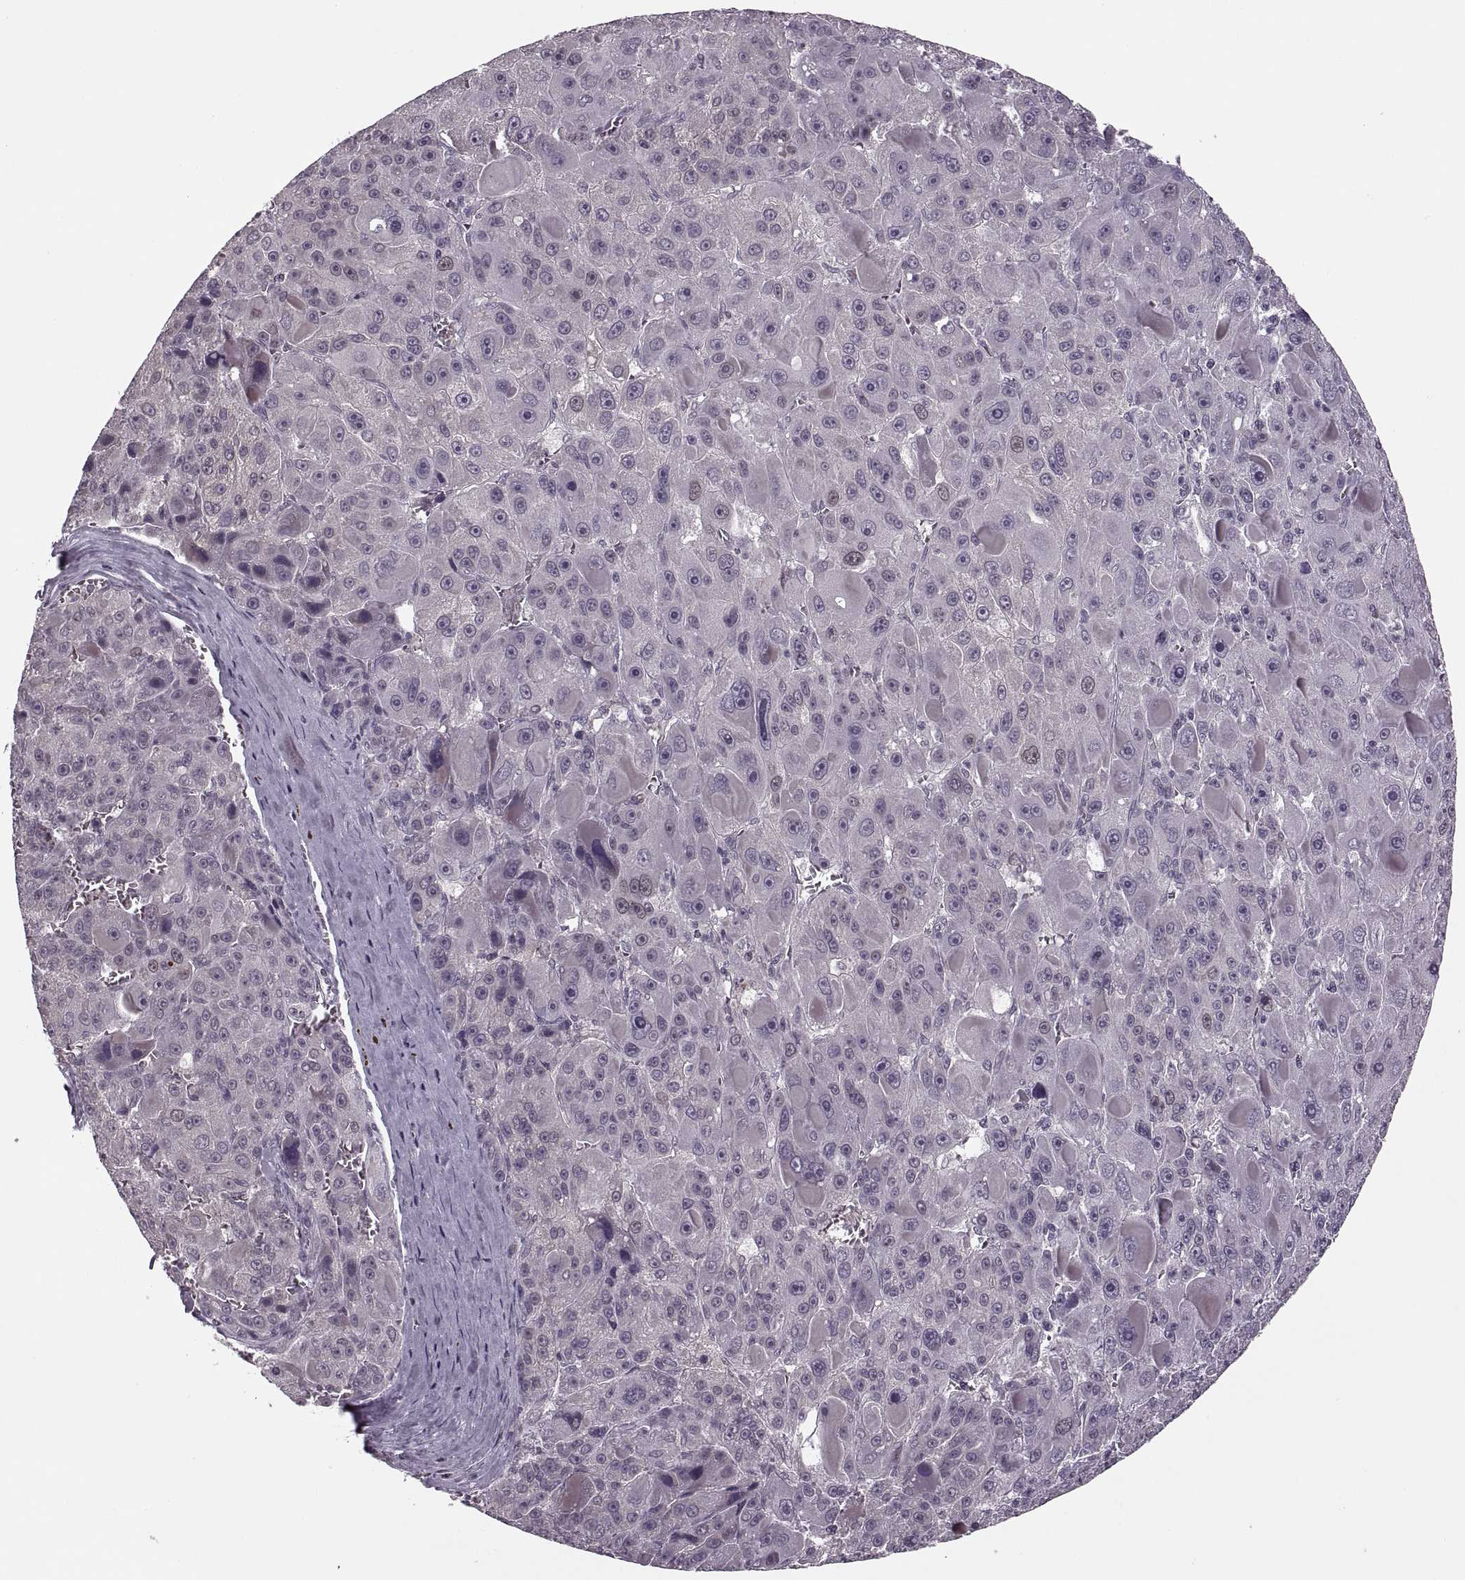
{"staining": {"intensity": "negative", "quantity": "none", "location": "none"}, "tissue": "liver cancer", "cell_type": "Tumor cells", "image_type": "cancer", "snomed": [{"axis": "morphology", "description": "Carcinoma, Hepatocellular, NOS"}, {"axis": "topography", "description": "Liver"}], "caption": "Immunohistochemical staining of liver hepatocellular carcinoma displays no significant positivity in tumor cells.", "gene": "CACNA1F", "patient": {"sex": "male", "age": 76}}